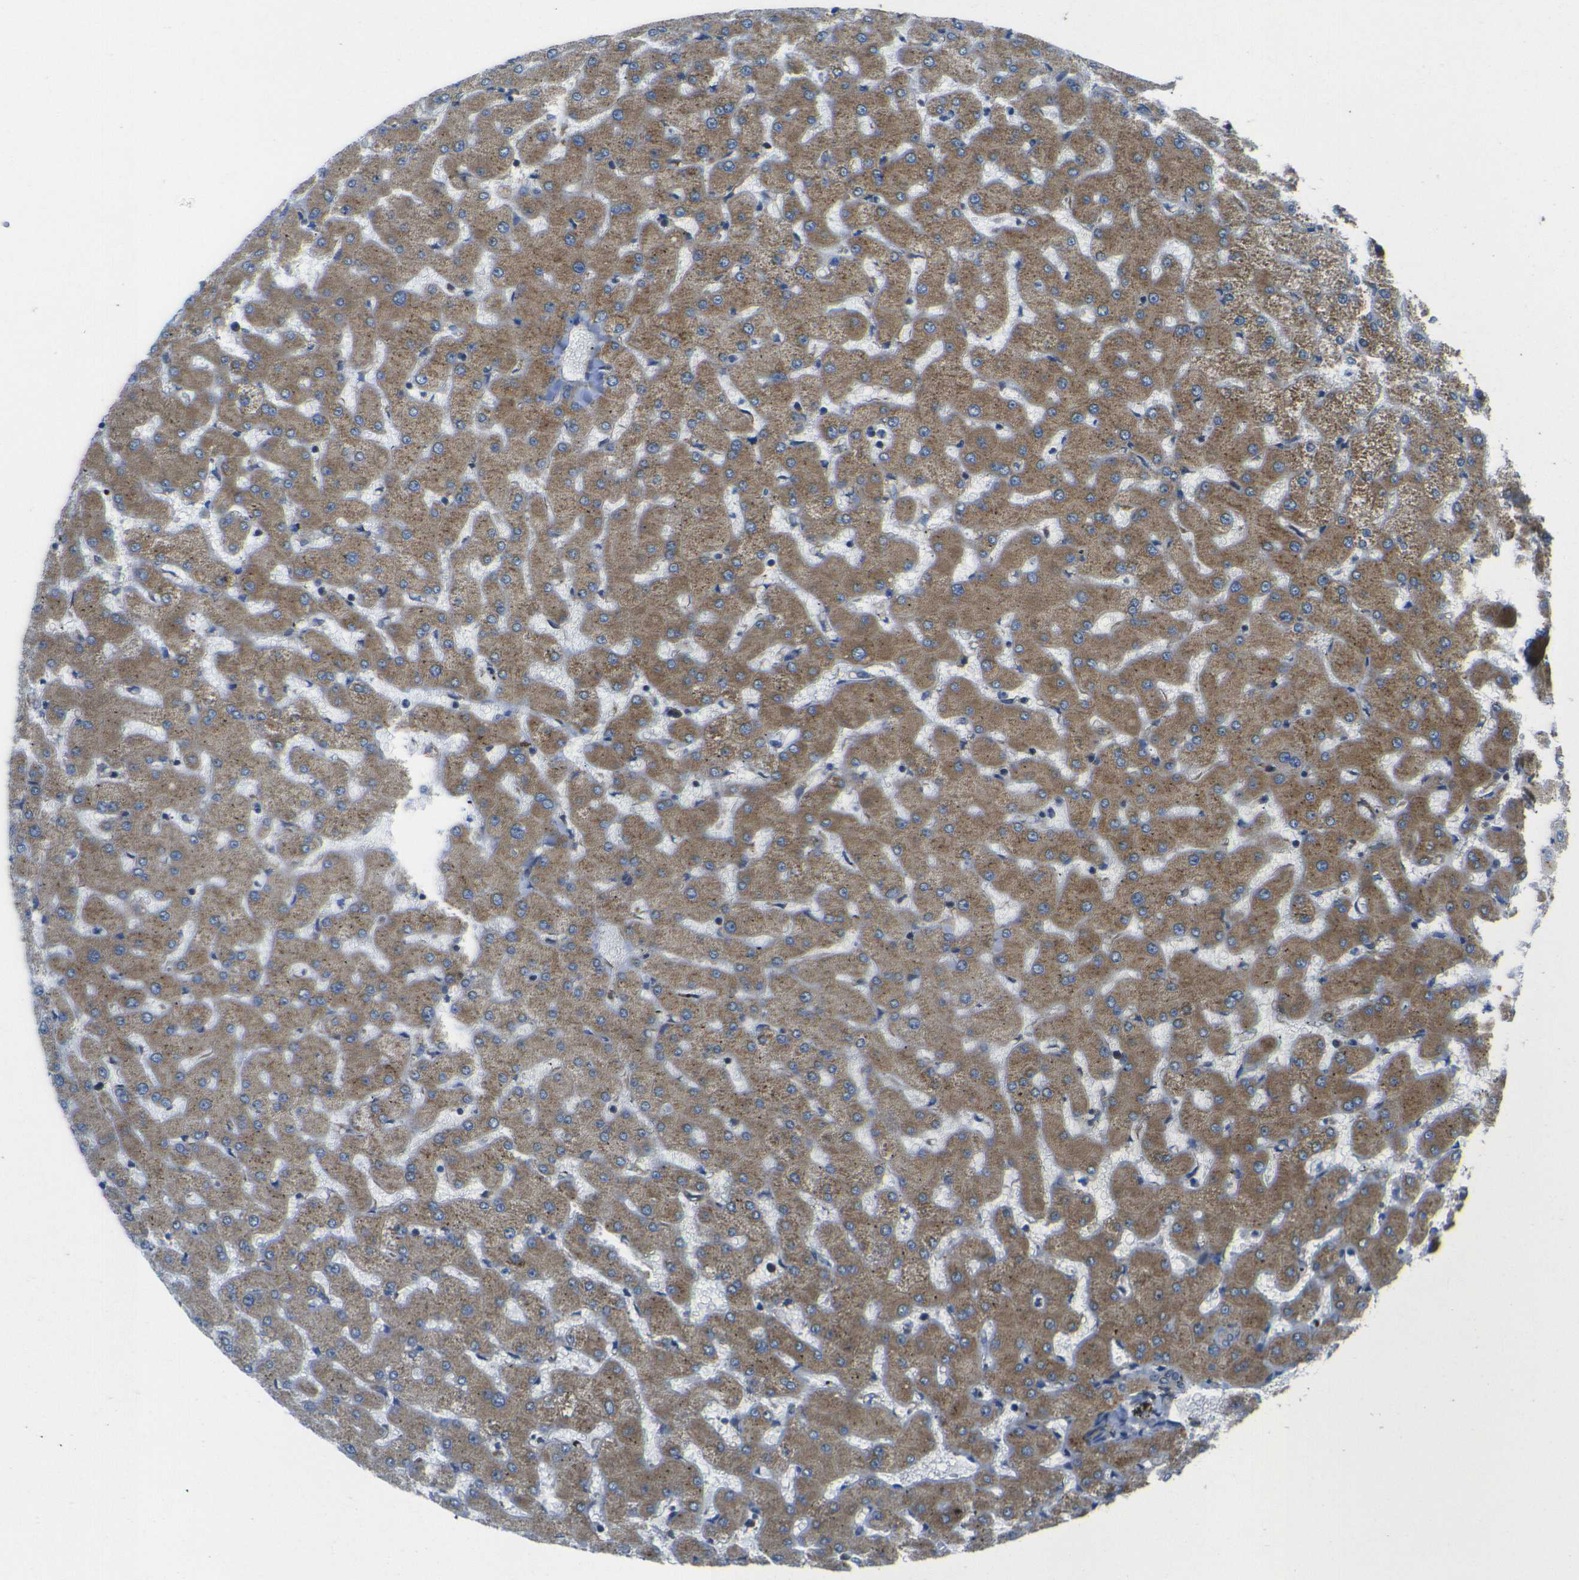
{"staining": {"intensity": "negative", "quantity": "none", "location": "none"}, "tissue": "liver", "cell_type": "Cholangiocytes", "image_type": "normal", "snomed": [{"axis": "morphology", "description": "Normal tissue, NOS"}, {"axis": "topography", "description": "Liver"}], "caption": "An image of liver stained for a protein exhibits no brown staining in cholangiocytes. Brightfield microscopy of IHC stained with DAB (brown) and hematoxylin (blue), captured at high magnification.", "gene": "RPSA", "patient": {"sex": "female", "age": 63}}